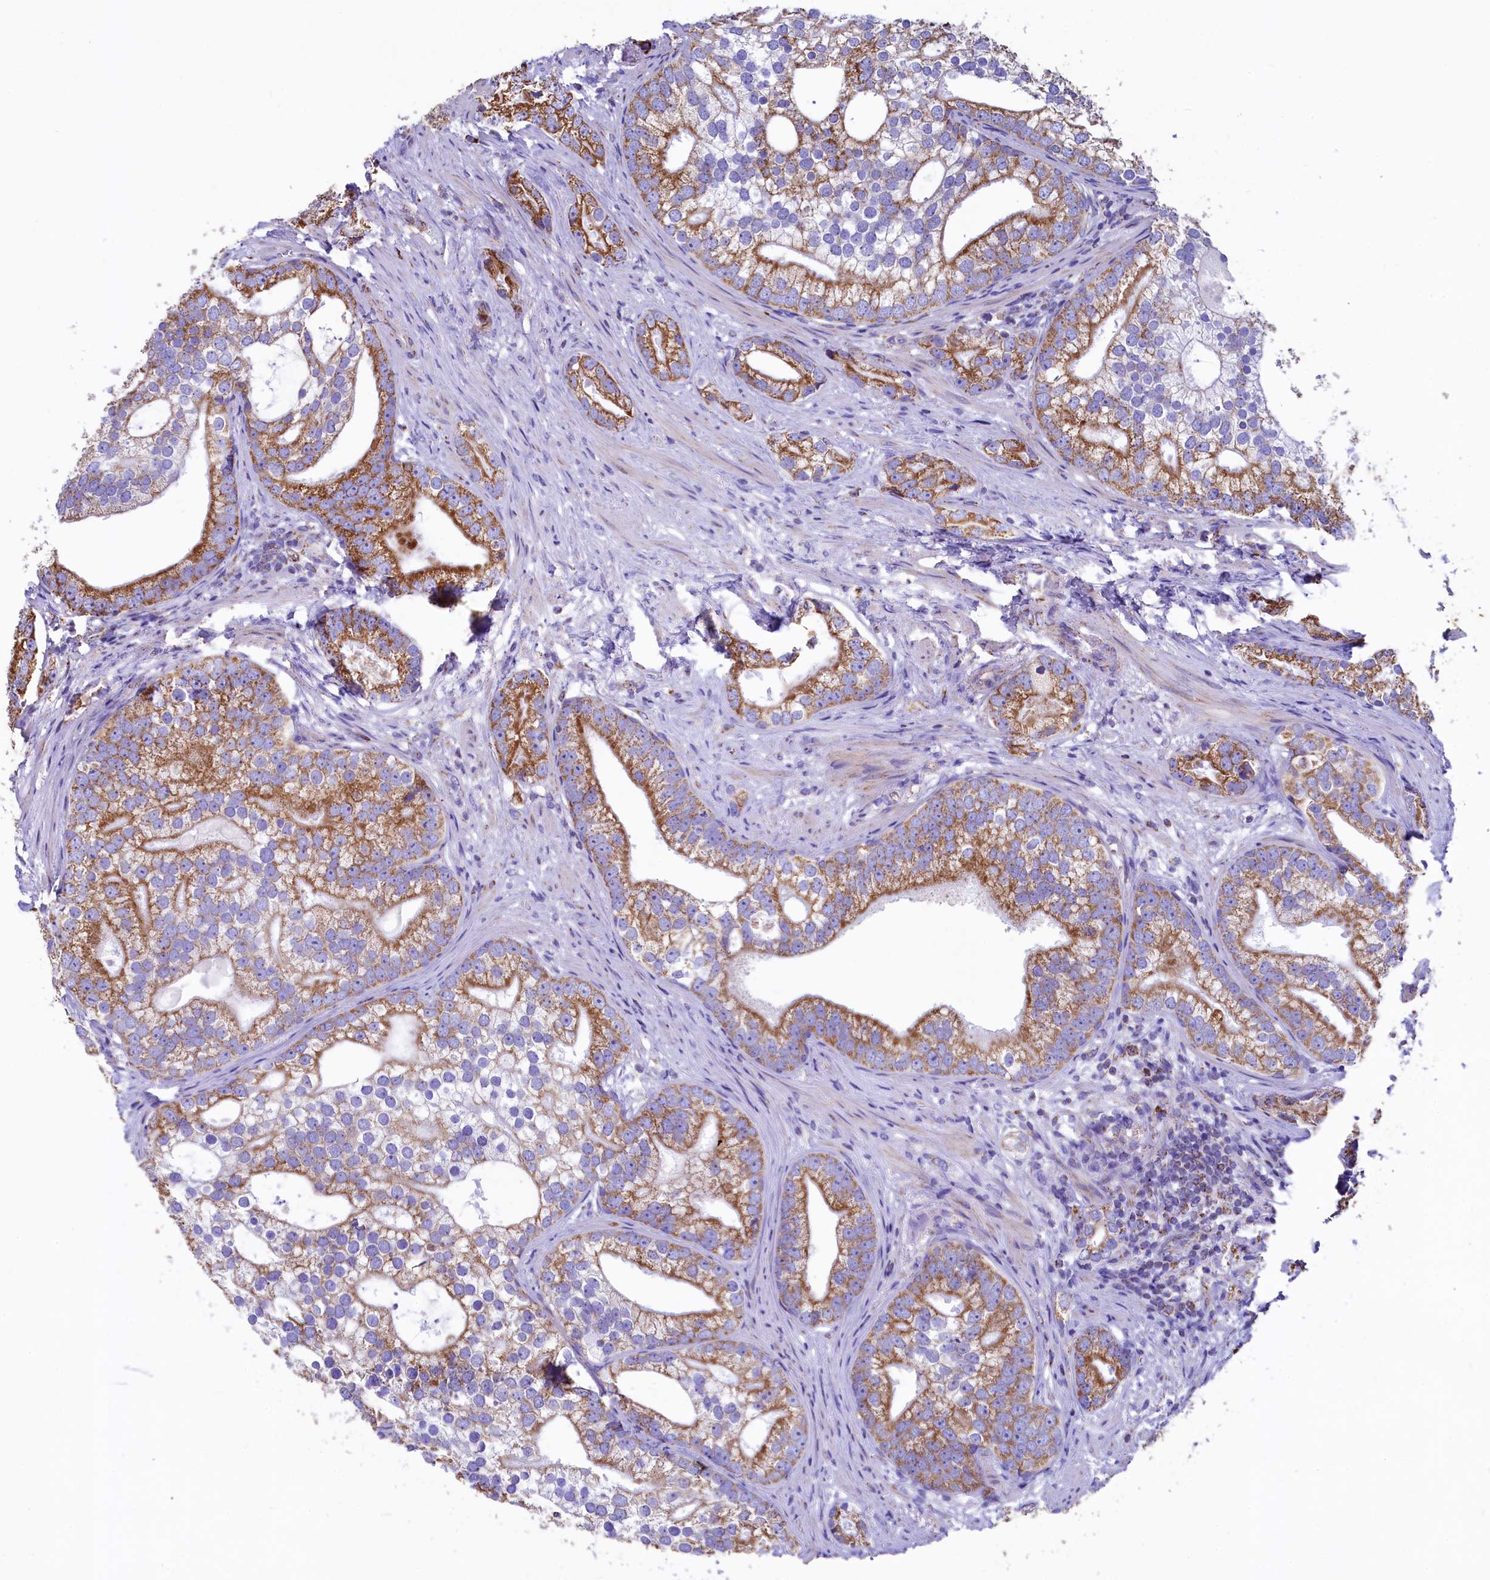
{"staining": {"intensity": "moderate", "quantity": ">75%", "location": "cytoplasmic/membranous"}, "tissue": "prostate cancer", "cell_type": "Tumor cells", "image_type": "cancer", "snomed": [{"axis": "morphology", "description": "Adenocarcinoma, High grade"}, {"axis": "topography", "description": "Prostate"}], "caption": "This histopathology image shows IHC staining of human adenocarcinoma (high-grade) (prostate), with medium moderate cytoplasmic/membranous positivity in approximately >75% of tumor cells.", "gene": "IDH3A", "patient": {"sex": "male", "age": 75}}